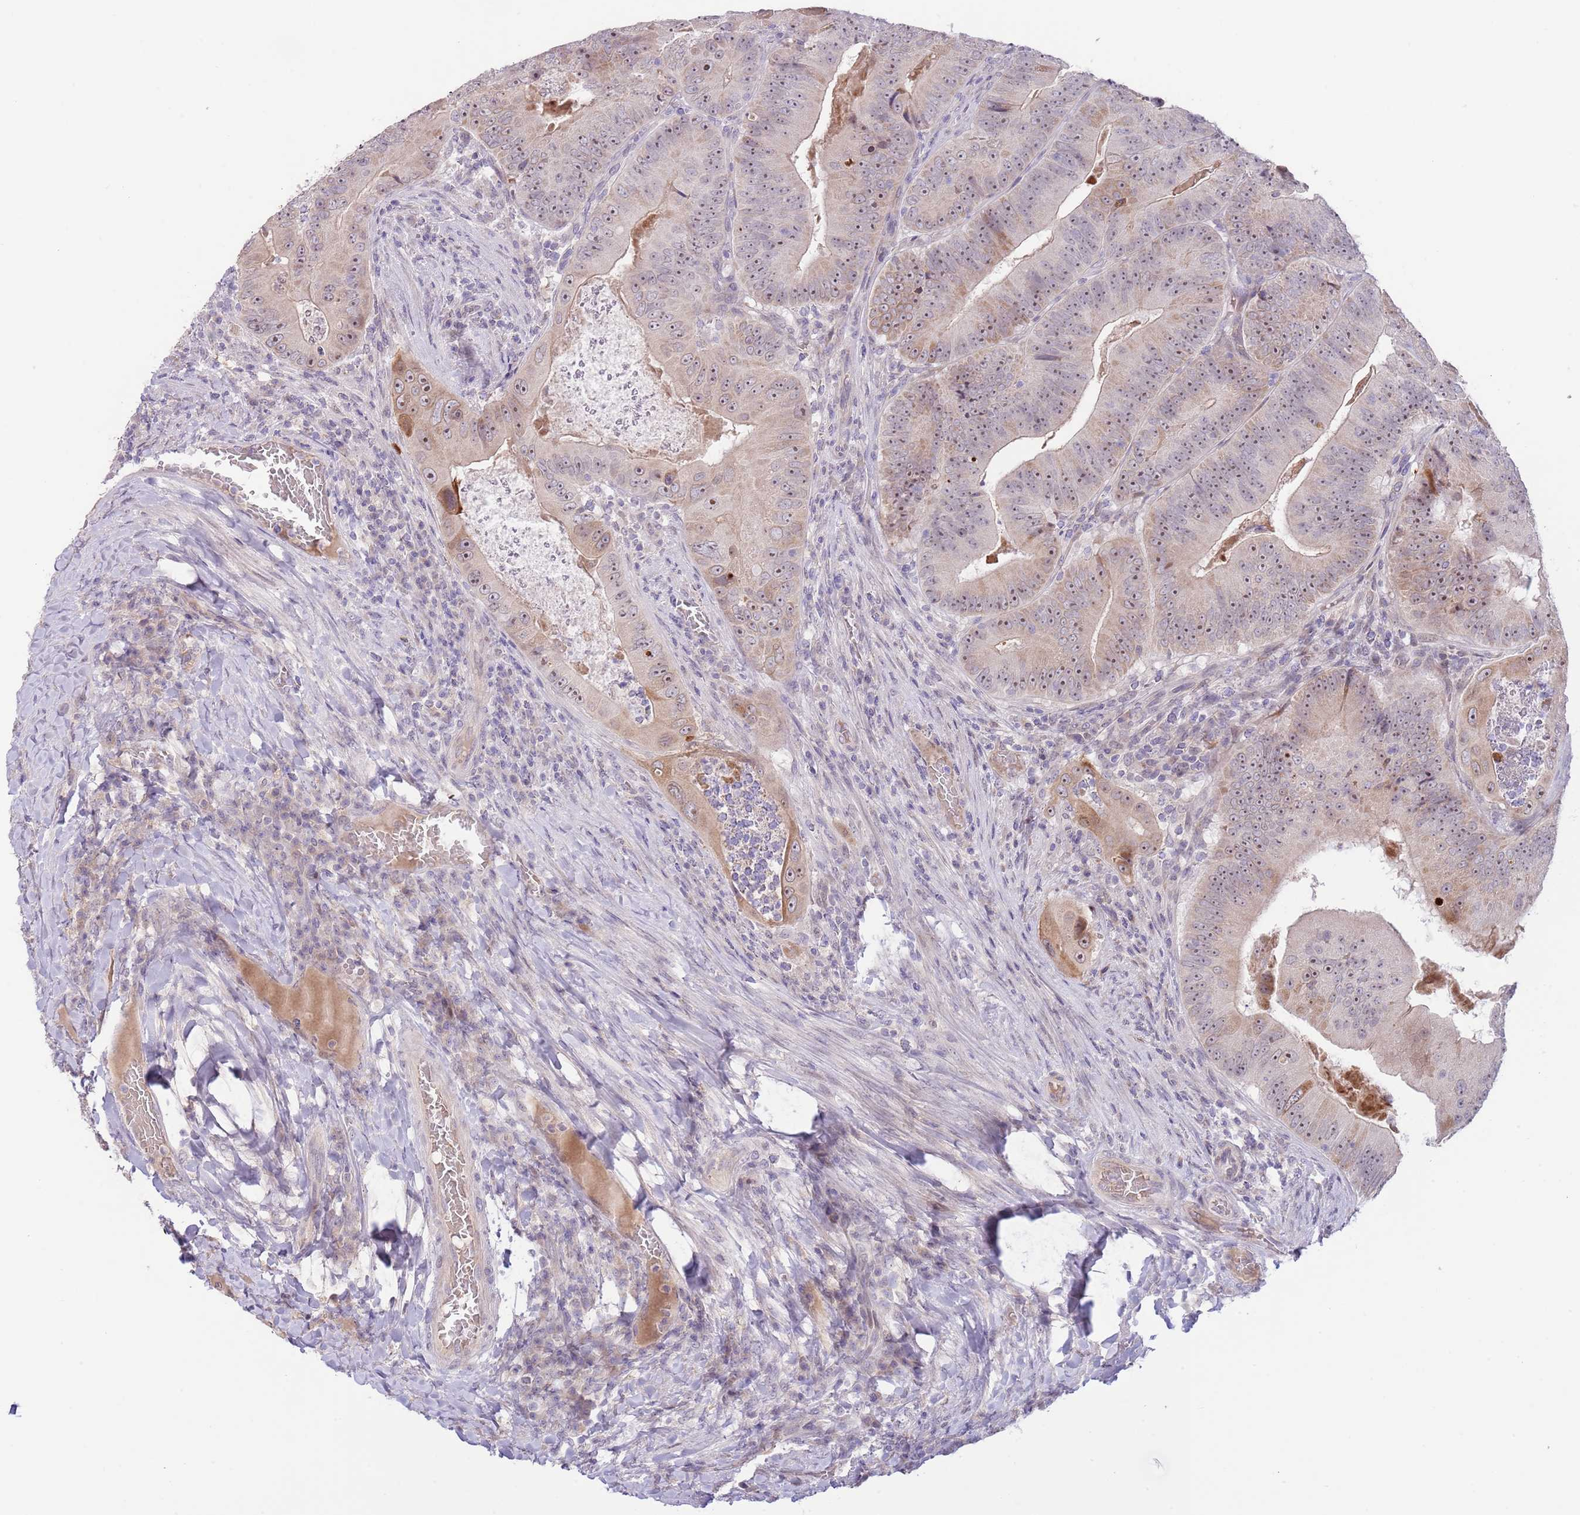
{"staining": {"intensity": "moderate", "quantity": "25%-75%", "location": "cytoplasmic/membranous,nuclear"}, "tissue": "colorectal cancer", "cell_type": "Tumor cells", "image_type": "cancer", "snomed": [{"axis": "morphology", "description": "Adenocarcinoma, NOS"}, {"axis": "topography", "description": "Colon"}], "caption": "Immunohistochemical staining of human colorectal cancer exhibits medium levels of moderate cytoplasmic/membranous and nuclear protein staining in approximately 25%-75% of tumor cells.", "gene": "AP1S2", "patient": {"sex": "female", "age": 86}}